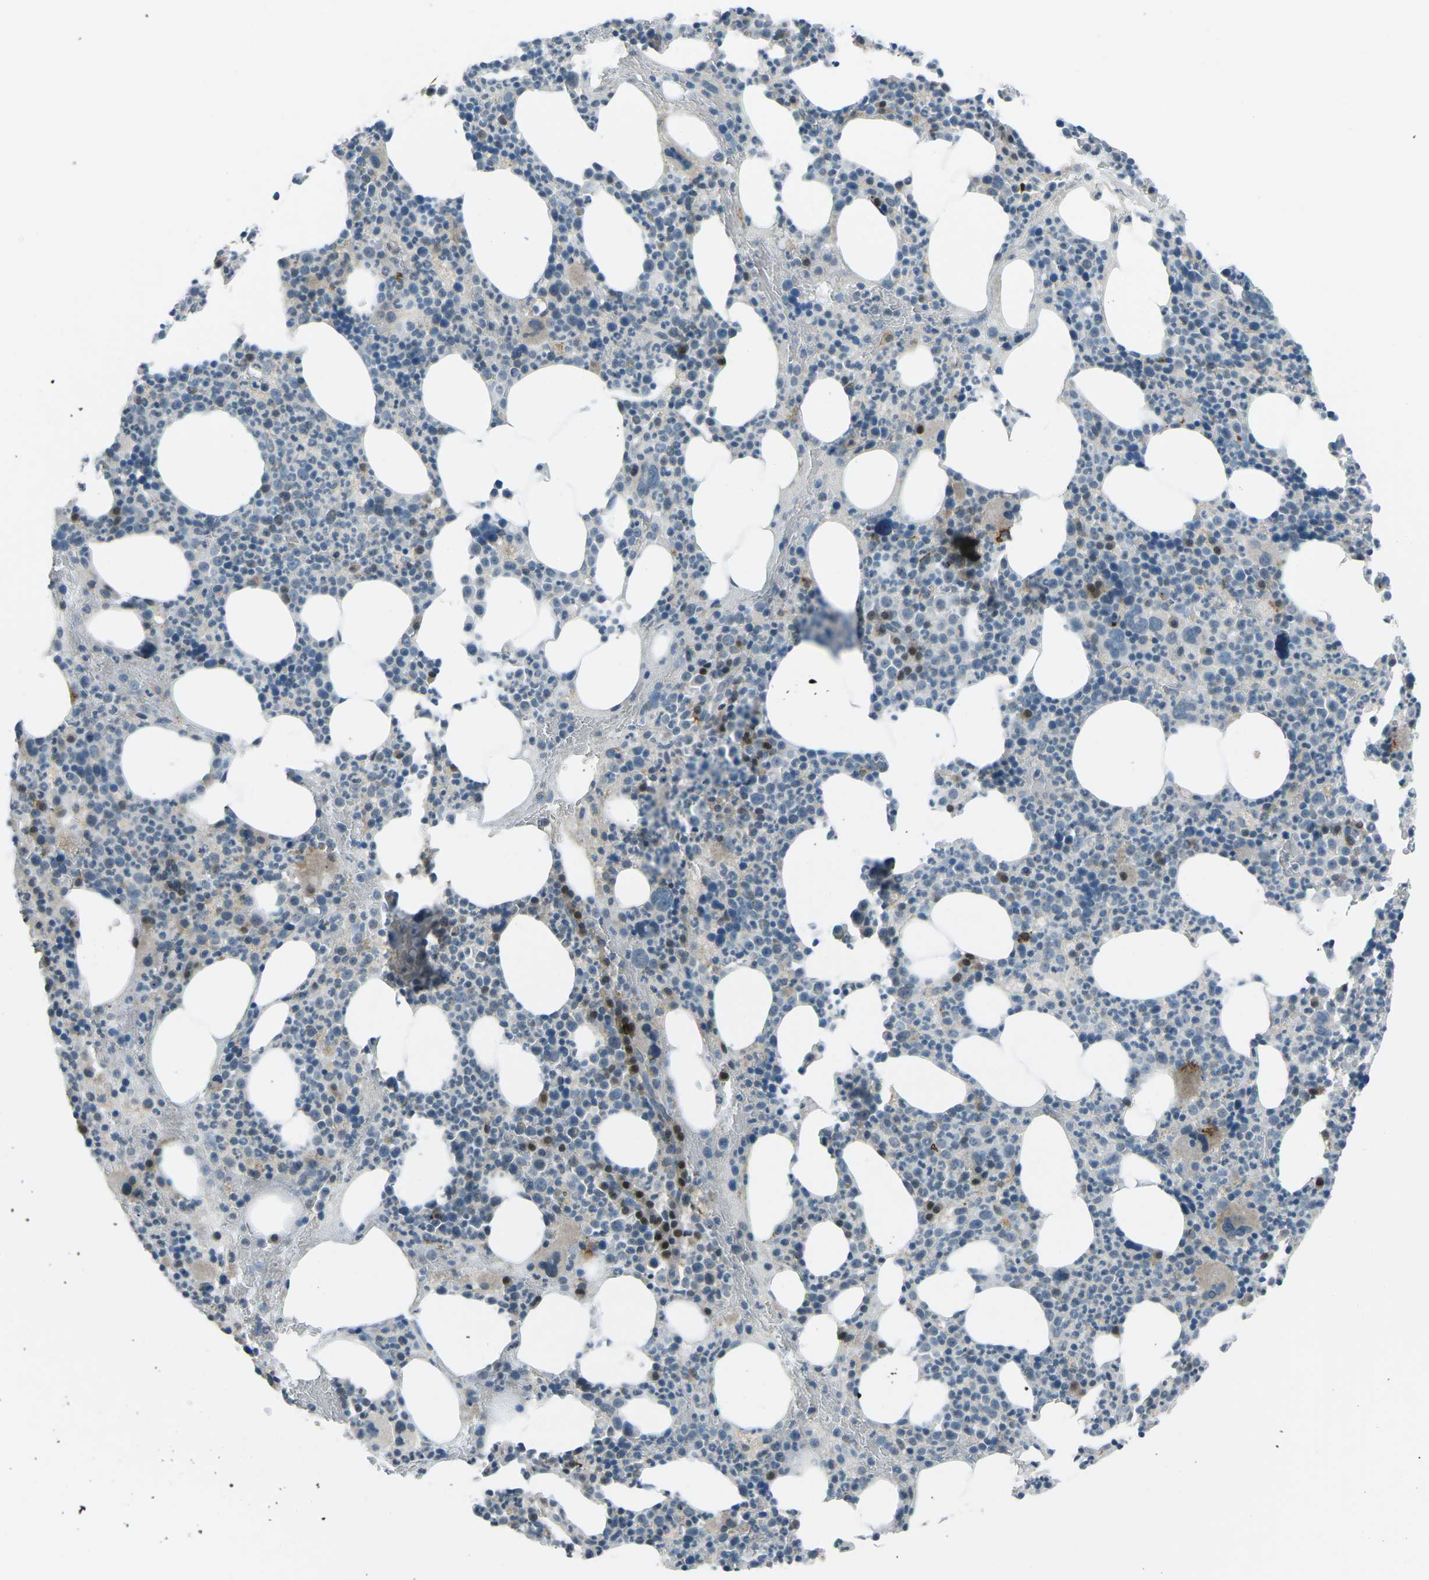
{"staining": {"intensity": "strong", "quantity": "<25%", "location": "nuclear"}, "tissue": "bone marrow", "cell_type": "Hematopoietic cells", "image_type": "normal", "snomed": [{"axis": "morphology", "description": "Normal tissue, NOS"}, {"axis": "morphology", "description": "Inflammation, NOS"}, {"axis": "topography", "description": "Bone marrow"}], "caption": "Immunohistochemical staining of benign human bone marrow demonstrates medium levels of strong nuclear positivity in about <25% of hematopoietic cells. The staining was performed using DAB, with brown indicating positive protein expression. Nuclei are stained blue with hematoxylin.", "gene": "PRKCA", "patient": {"sex": "male", "age": 73}}